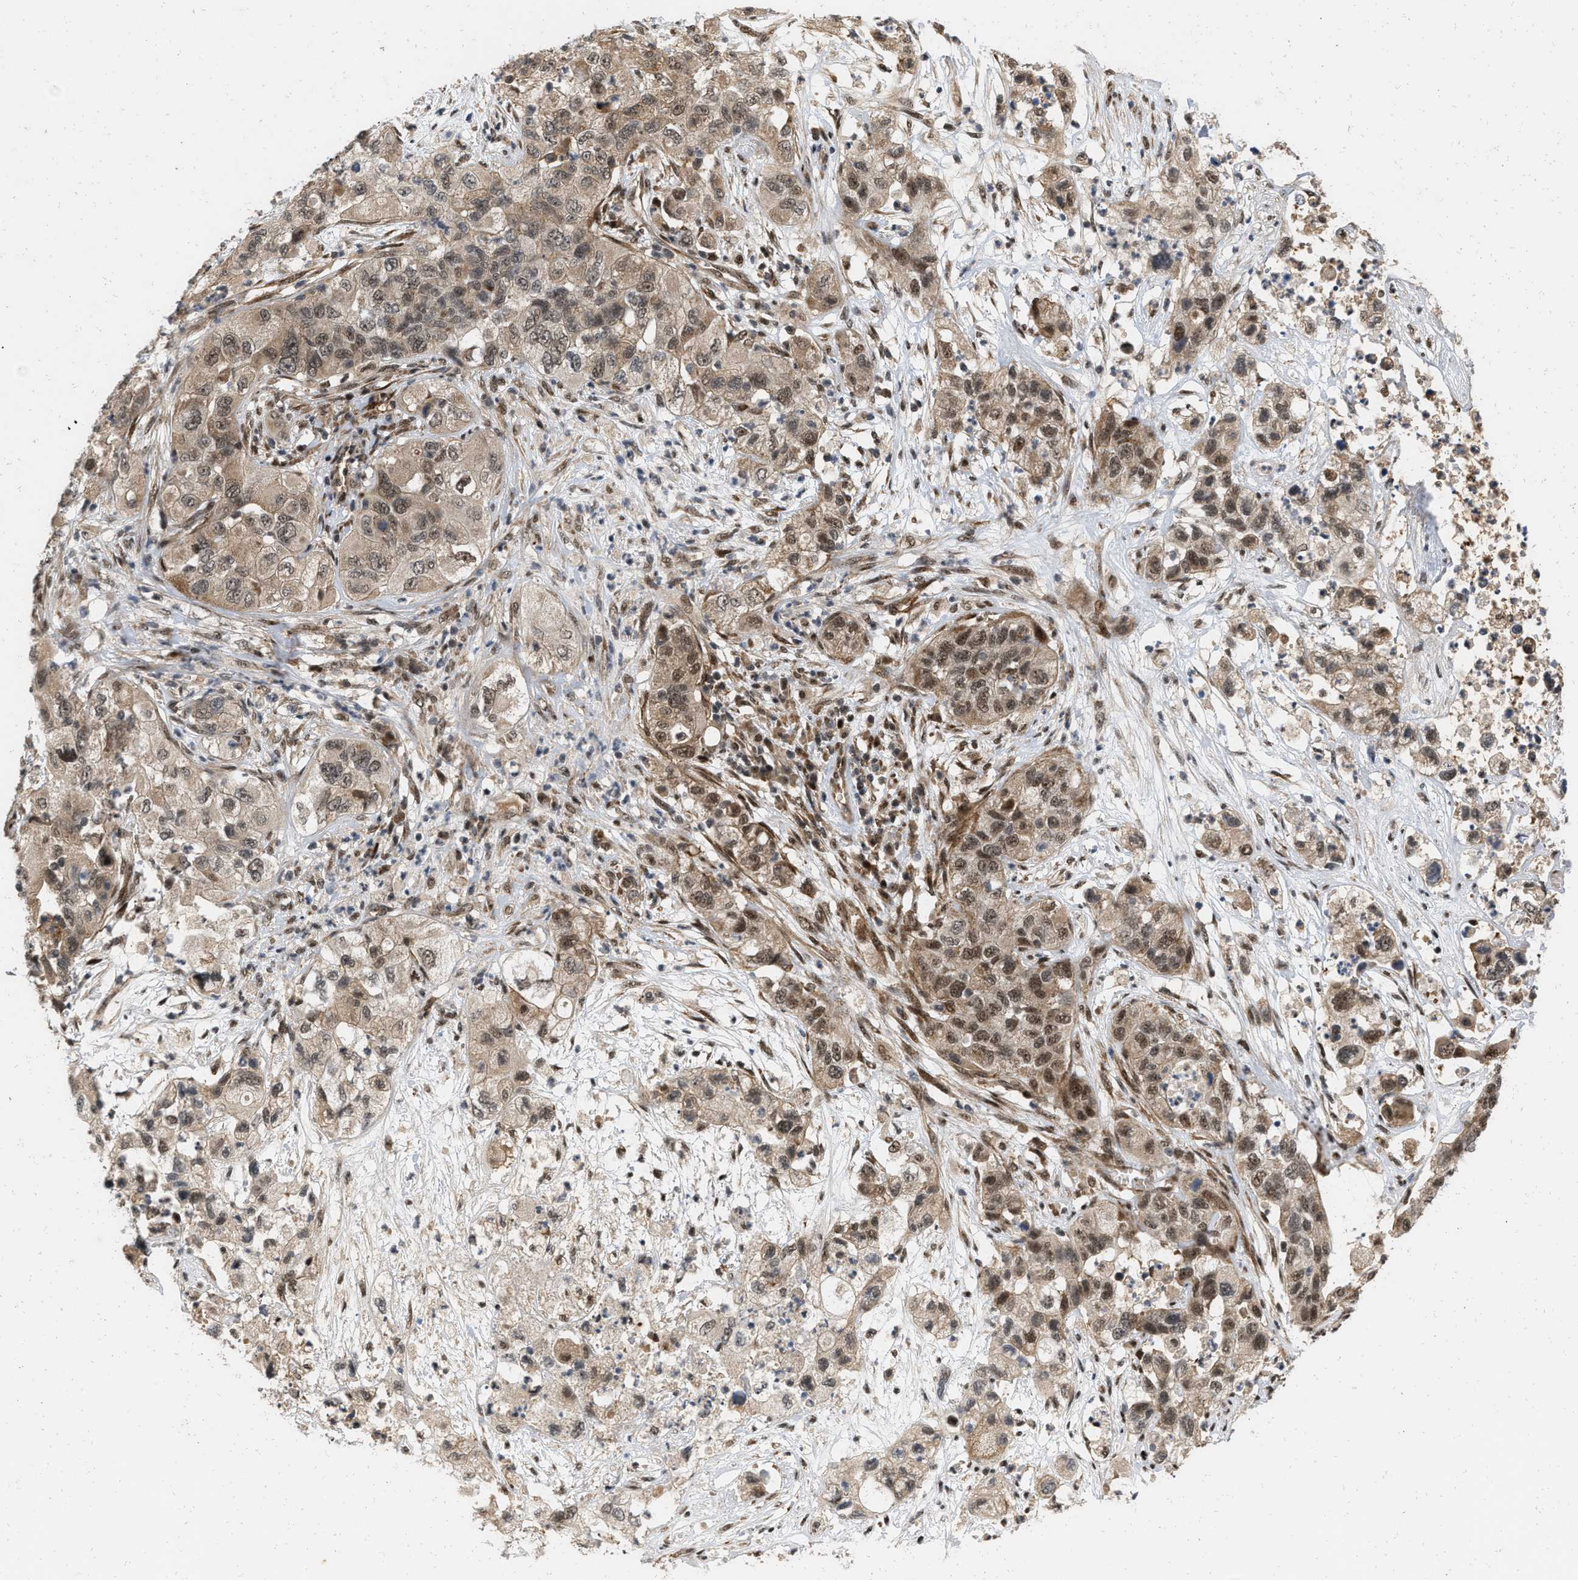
{"staining": {"intensity": "moderate", "quantity": ">75%", "location": "nuclear"}, "tissue": "pancreatic cancer", "cell_type": "Tumor cells", "image_type": "cancer", "snomed": [{"axis": "morphology", "description": "Adenocarcinoma, NOS"}, {"axis": "topography", "description": "Pancreas"}], "caption": "An immunohistochemistry (IHC) photomicrograph of neoplastic tissue is shown. Protein staining in brown highlights moderate nuclear positivity in adenocarcinoma (pancreatic) within tumor cells.", "gene": "ANKRD11", "patient": {"sex": "female", "age": 78}}